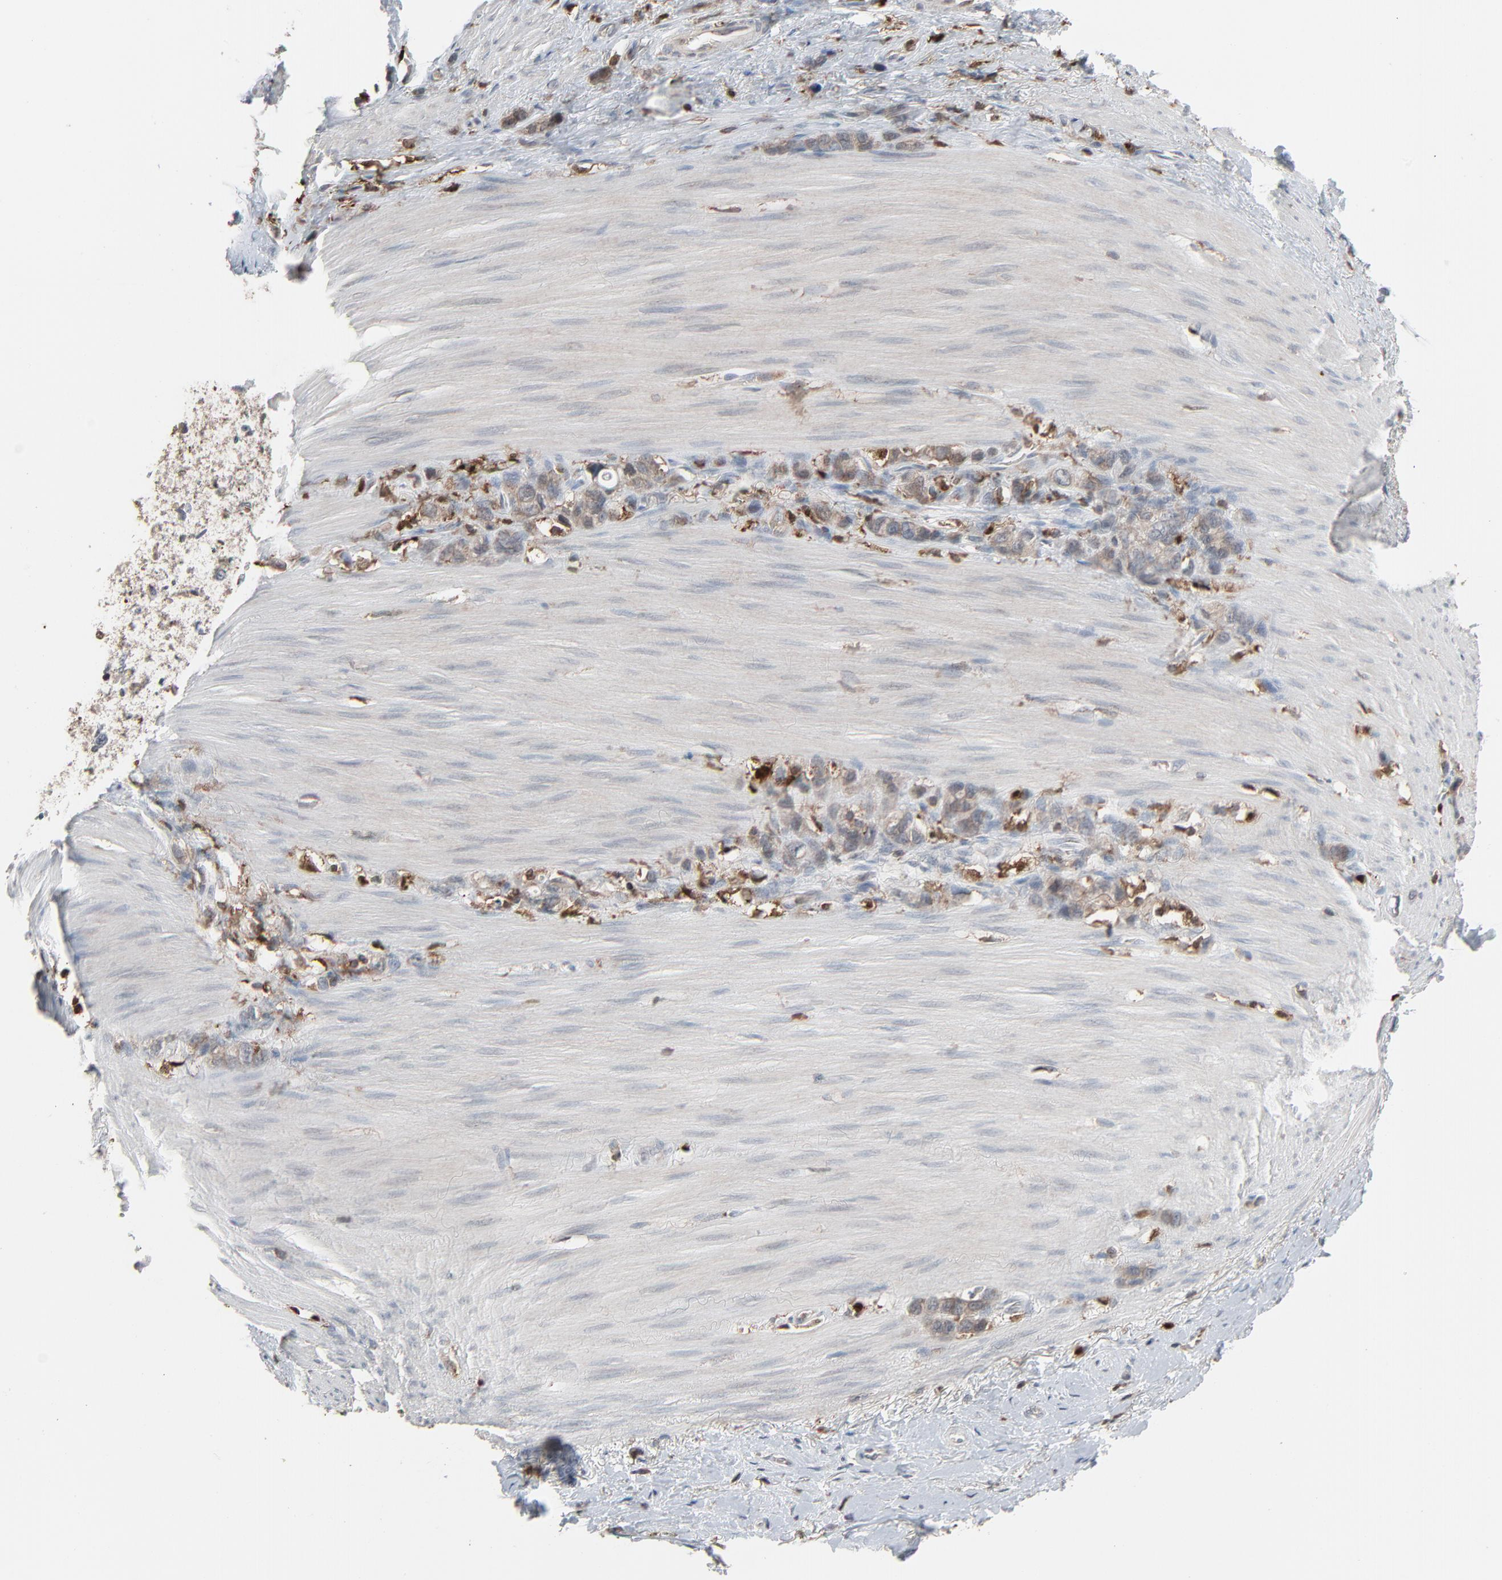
{"staining": {"intensity": "weak", "quantity": "25%-75%", "location": "cytoplasmic/membranous"}, "tissue": "stomach cancer", "cell_type": "Tumor cells", "image_type": "cancer", "snomed": [{"axis": "morphology", "description": "Normal tissue, NOS"}, {"axis": "morphology", "description": "Adenocarcinoma, NOS"}, {"axis": "morphology", "description": "Adenocarcinoma, High grade"}, {"axis": "topography", "description": "Stomach, upper"}, {"axis": "topography", "description": "Stomach"}], "caption": "Human stomach cancer stained with a brown dye exhibits weak cytoplasmic/membranous positive expression in about 25%-75% of tumor cells.", "gene": "DOCK8", "patient": {"sex": "female", "age": 65}}